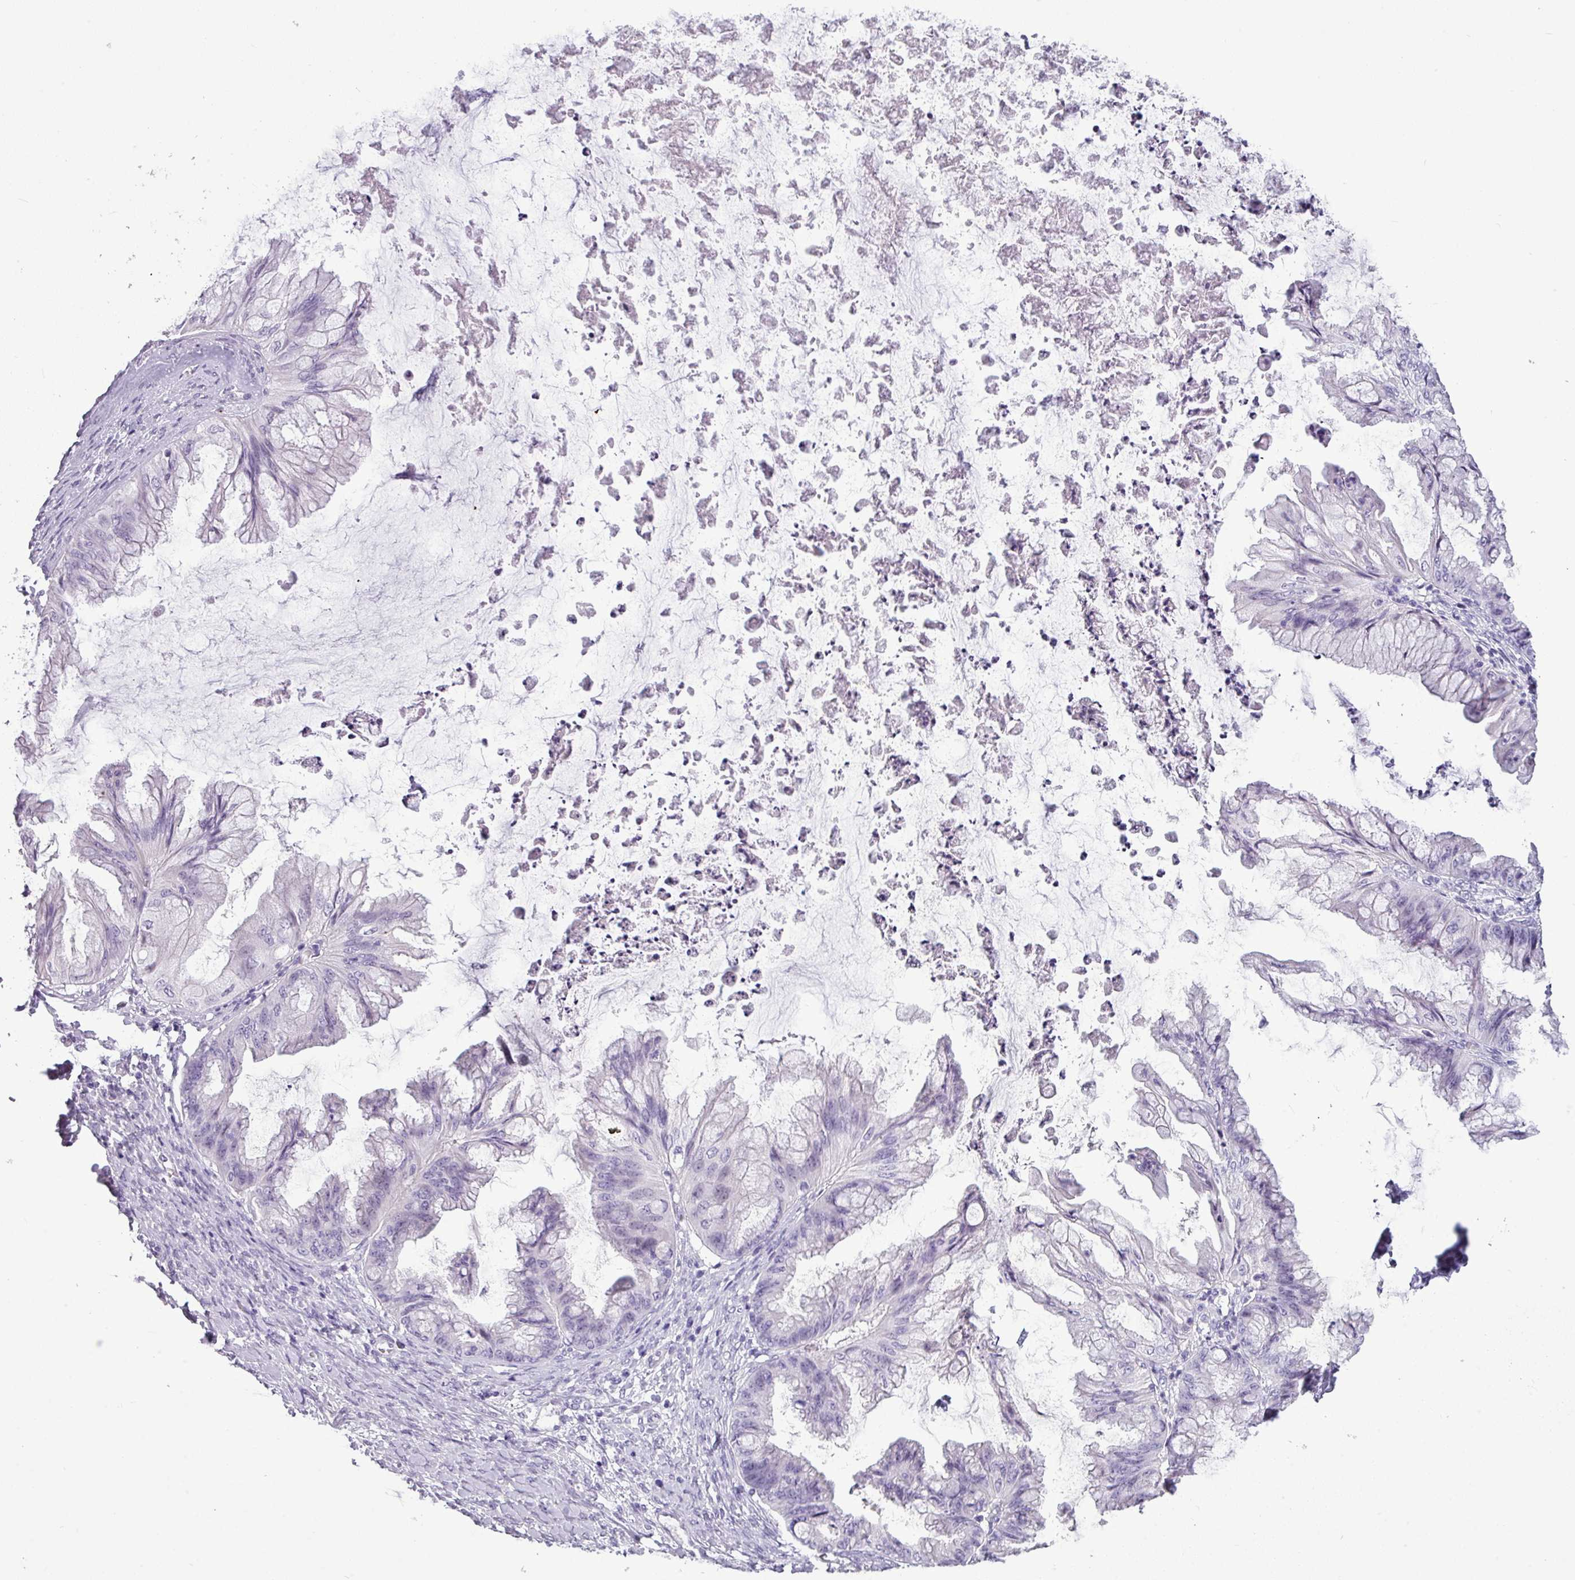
{"staining": {"intensity": "negative", "quantity": "none", "location": "none"}, "tissue": "ovarian cancer", "cell_type": "Tumor cells", "image_type": "cancer", "snomed": [{"axis": "morphology", "description": "Cystadenocarcinoma, mucinous, NOS"}, {"axis": "topography", "description": "Ovary"}], "caption": "Tumor cells show no significant protein positivity in mucinous cystadenocarcinoma (ovarian). Nuclei are stained in blue.", "gene": "TMEM91", "patient": {"sex": "female", "age": 35}}